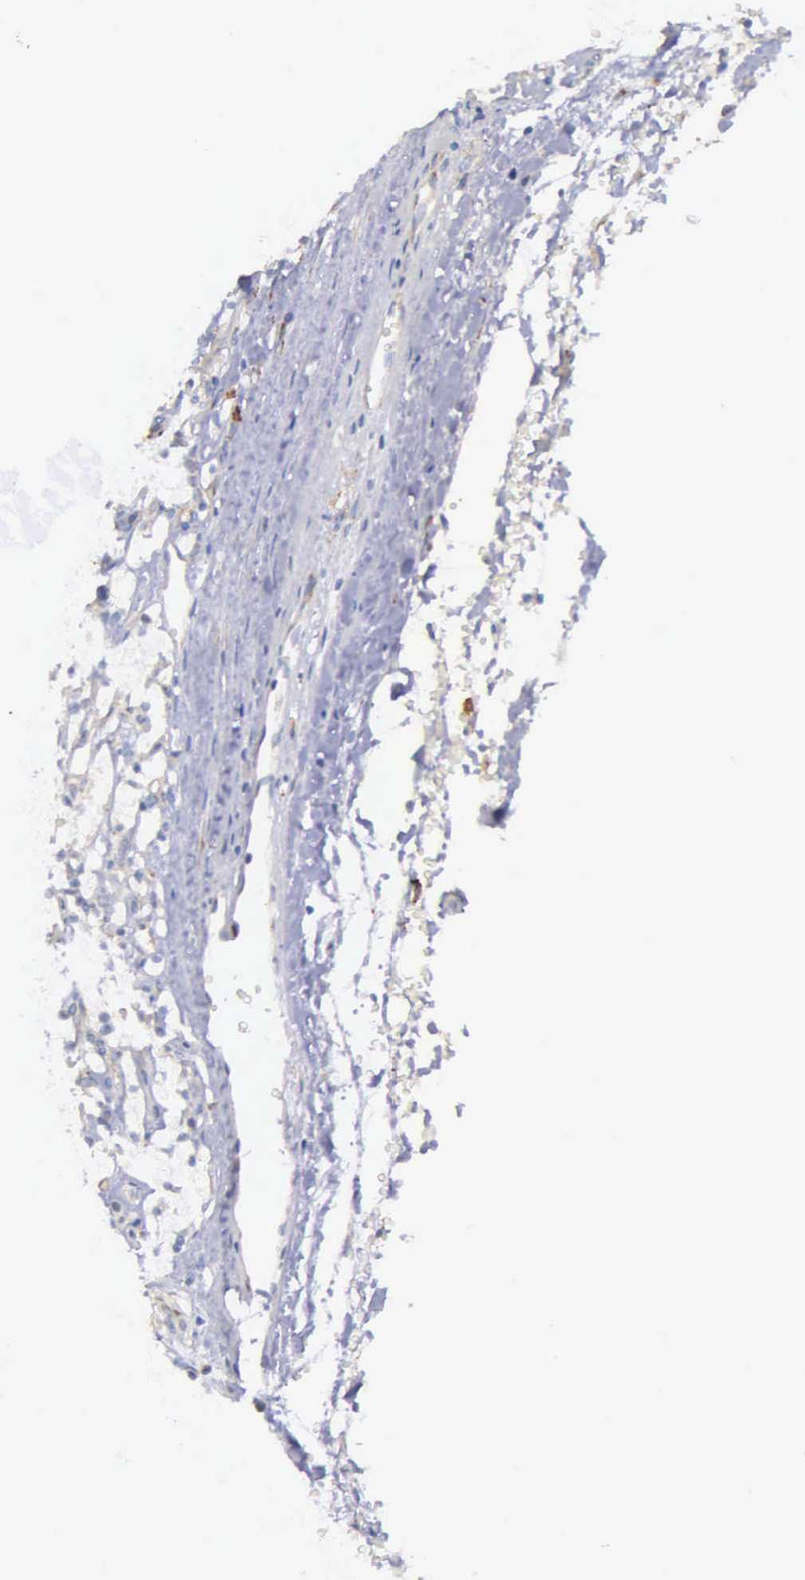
{"staining": {"intensity": "negative", "quantity": "none", "location": "none"}, "tissue": "renal cancer", "cell_type": "Tumor cells", "image_type": "cancer", "snomed": [{"axis": "morphology", "description": "Adenocarcinoma, NOS"}, {"axis": "topography", "description": "Kidney"}], "caption": "Immunohistochemistry of human renal adenocarcinoma displays no positivity in tumor cells. (DAB (3,3'-diaminobenzidine) IHC with hematoxylin counter stain).", "gene": "ZC3H12B", "patient": {"sex": "female", "age": 83}}